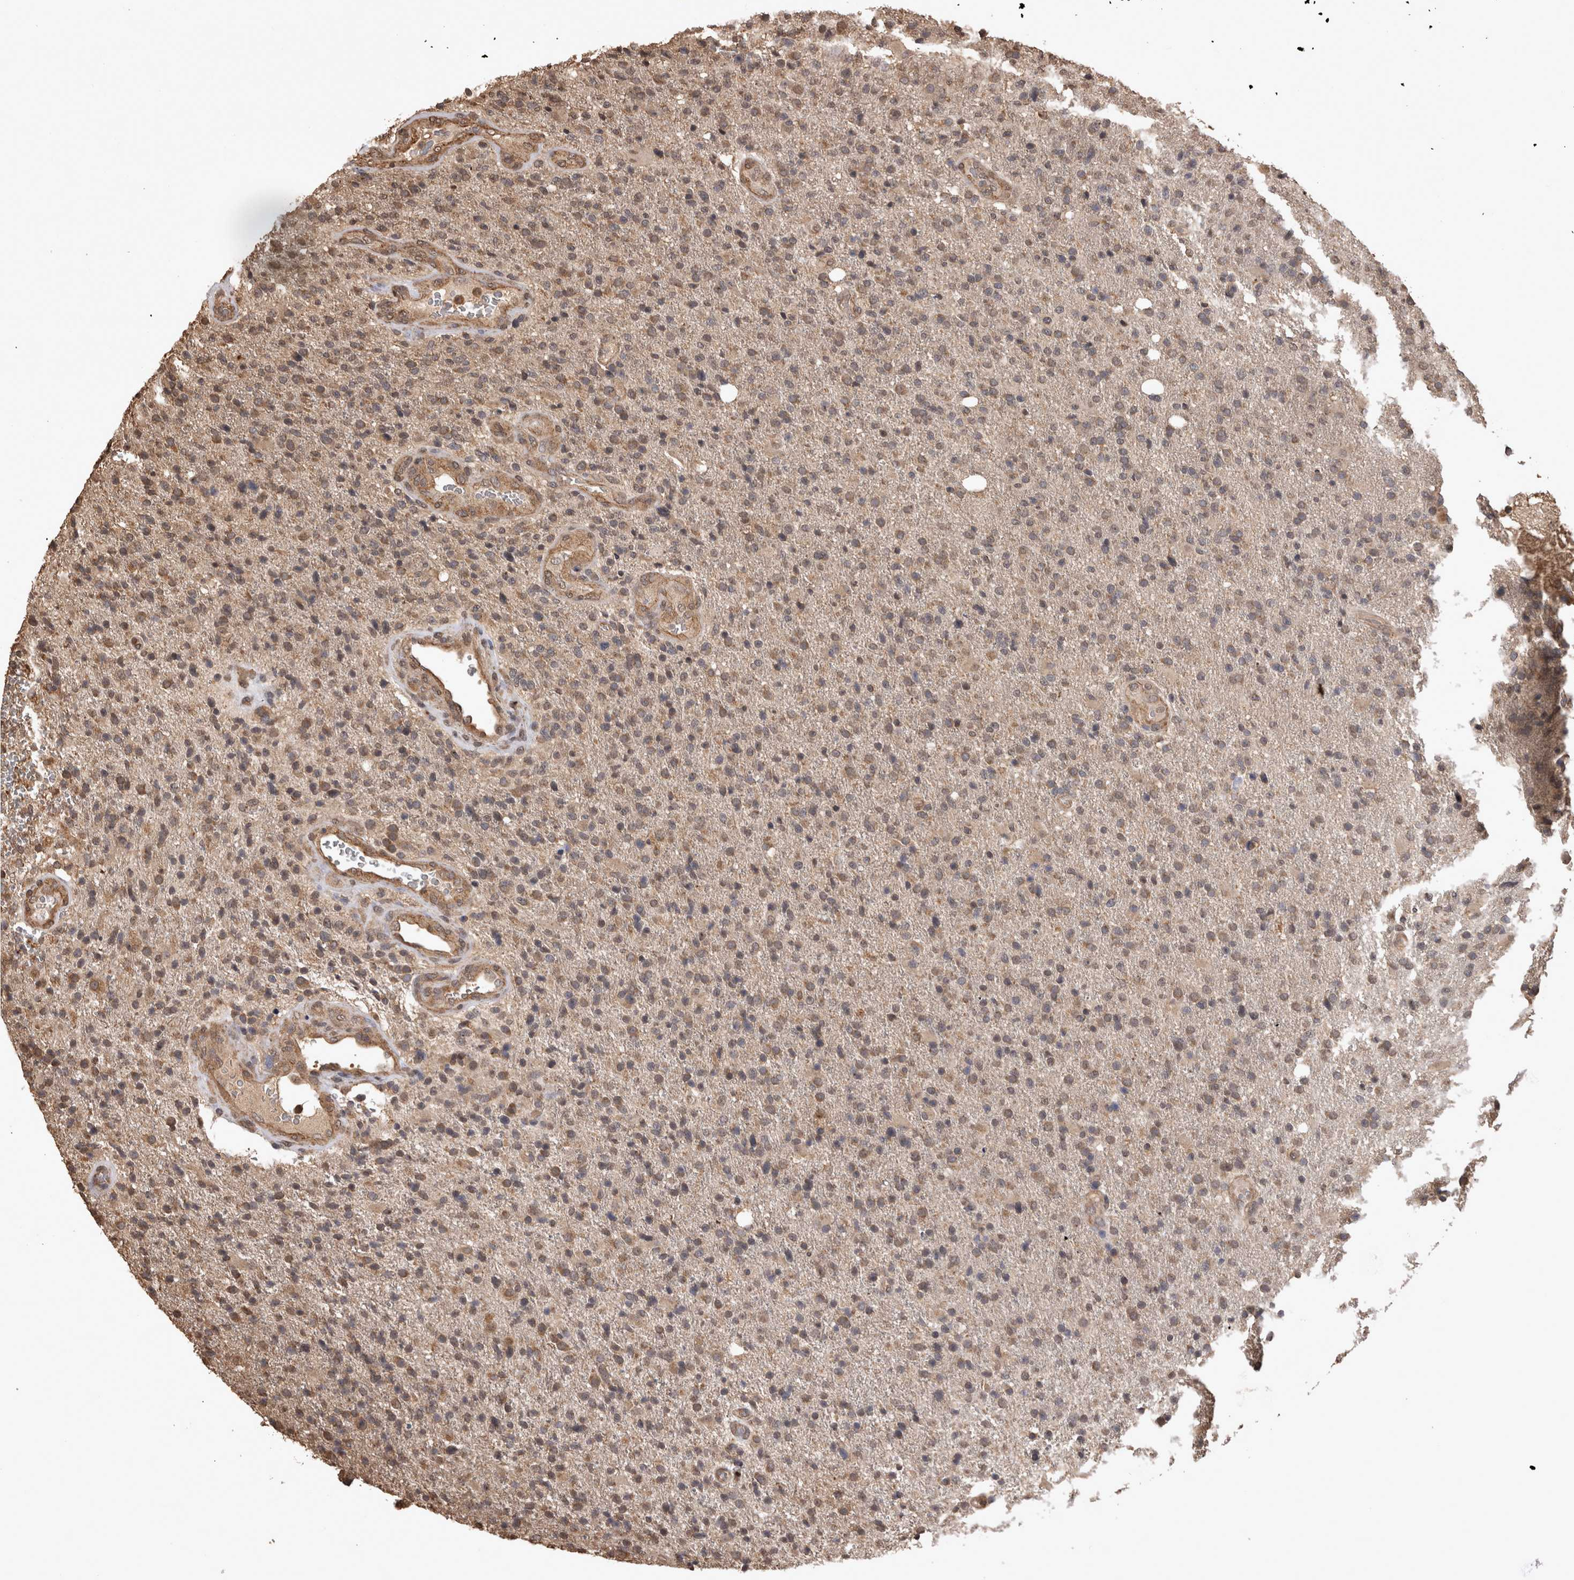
{"staining": {"intensity": "weak", "quantity": ">75%", "location": "cytoplasmic/membranous"}, "tissue": "glioma", "cell_type": "Tumor cells", "image_type": "cancer", "snomed": [{"axis": "morphology", "description": "Glioma, malignant, High grade"}, {"axis": "topography", "description": "Brain"}], "caption": "Immunohistochemistry of human malignant glioma (high-grade) demonstrates low levels of weak cytoplasmic/membranous staining in about >75% of tumor cells.", "gene": "SOCS5", "patient": {"sex": "male", "age": 72}}